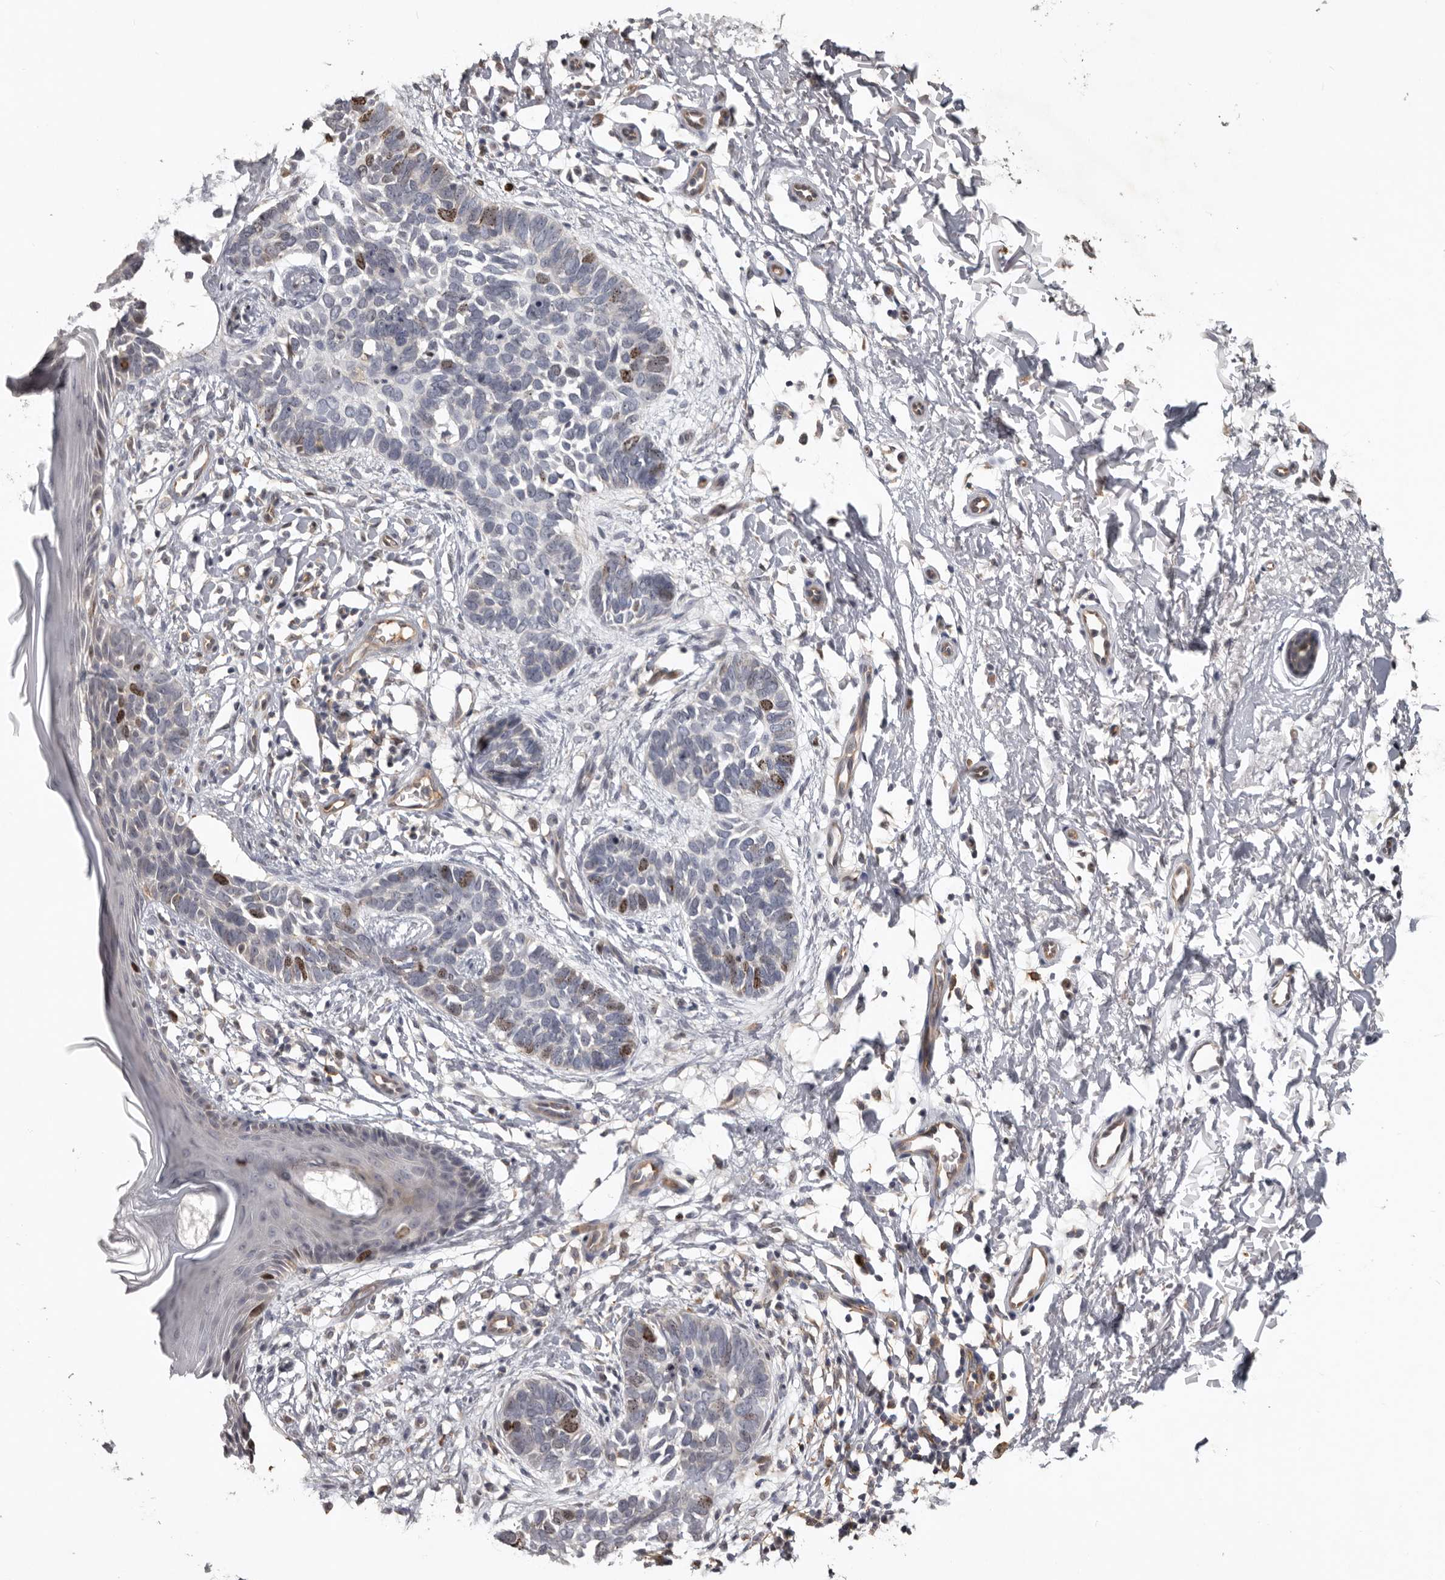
{"staining": {"intensity": "strong", "quantity": "<25%", "location": "nuclear"}, "tissue": "skin cancer", "cell_type": "Tumor cells", "image_type": "cancer", "snomed": [{"axis": "morphology", "description": "Normal tissue, NOS"}, {"axis": "morphology", "description": "Basal cell carcinoma"}, {"axis": "topography", "description": "Skin"}], "caption": "Basal cell carcinoma (skin) was stained to show a protein in brown. There is medium levels of strong nuclear positivity in approximately <25% of tumor cells.", "gene": "CDCA8", "patient": {"sex": "male", "age": 77}}